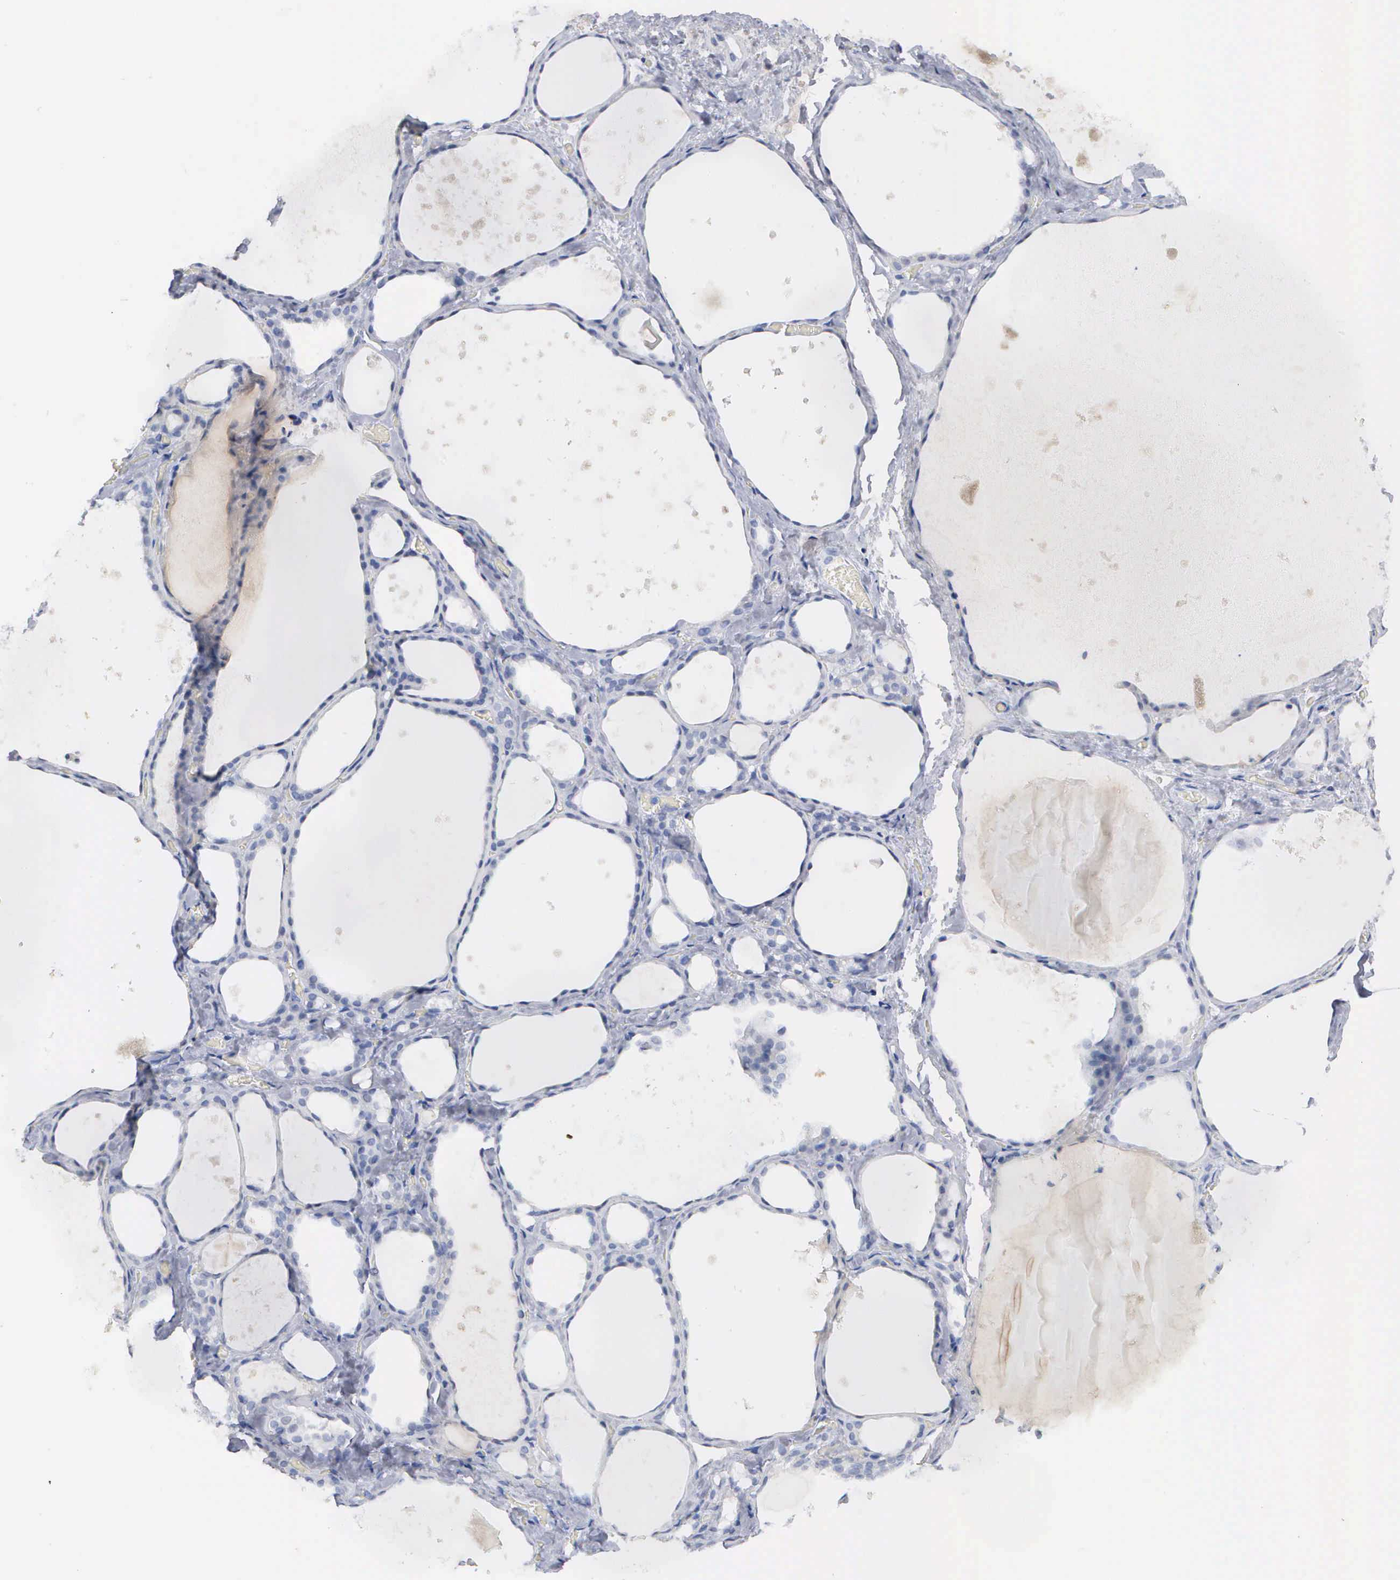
{"staining": {"intensity": "negative", "quantity": "none", "location": "none"}, "tissue": "thyroid gland", "cell_type": "Glandular cells", "image_type": "normal", "snomed": [{"axis": "morphology", "description": "Normal tissue, NOS"}, {"axis": "topography", "description": "Thyroid gland"}], "caption": "A photomicrograph of thyroid gland stained for a protein displays no brown staining in glandular cells. The staining was performed using DAB to visualize the protein expression in brown, while the nuclei were stained in blue with hematoxylin (Magnification: 20x).", "gene": "ASPHD2", "patient": {"sex": "male", "age": 76}}